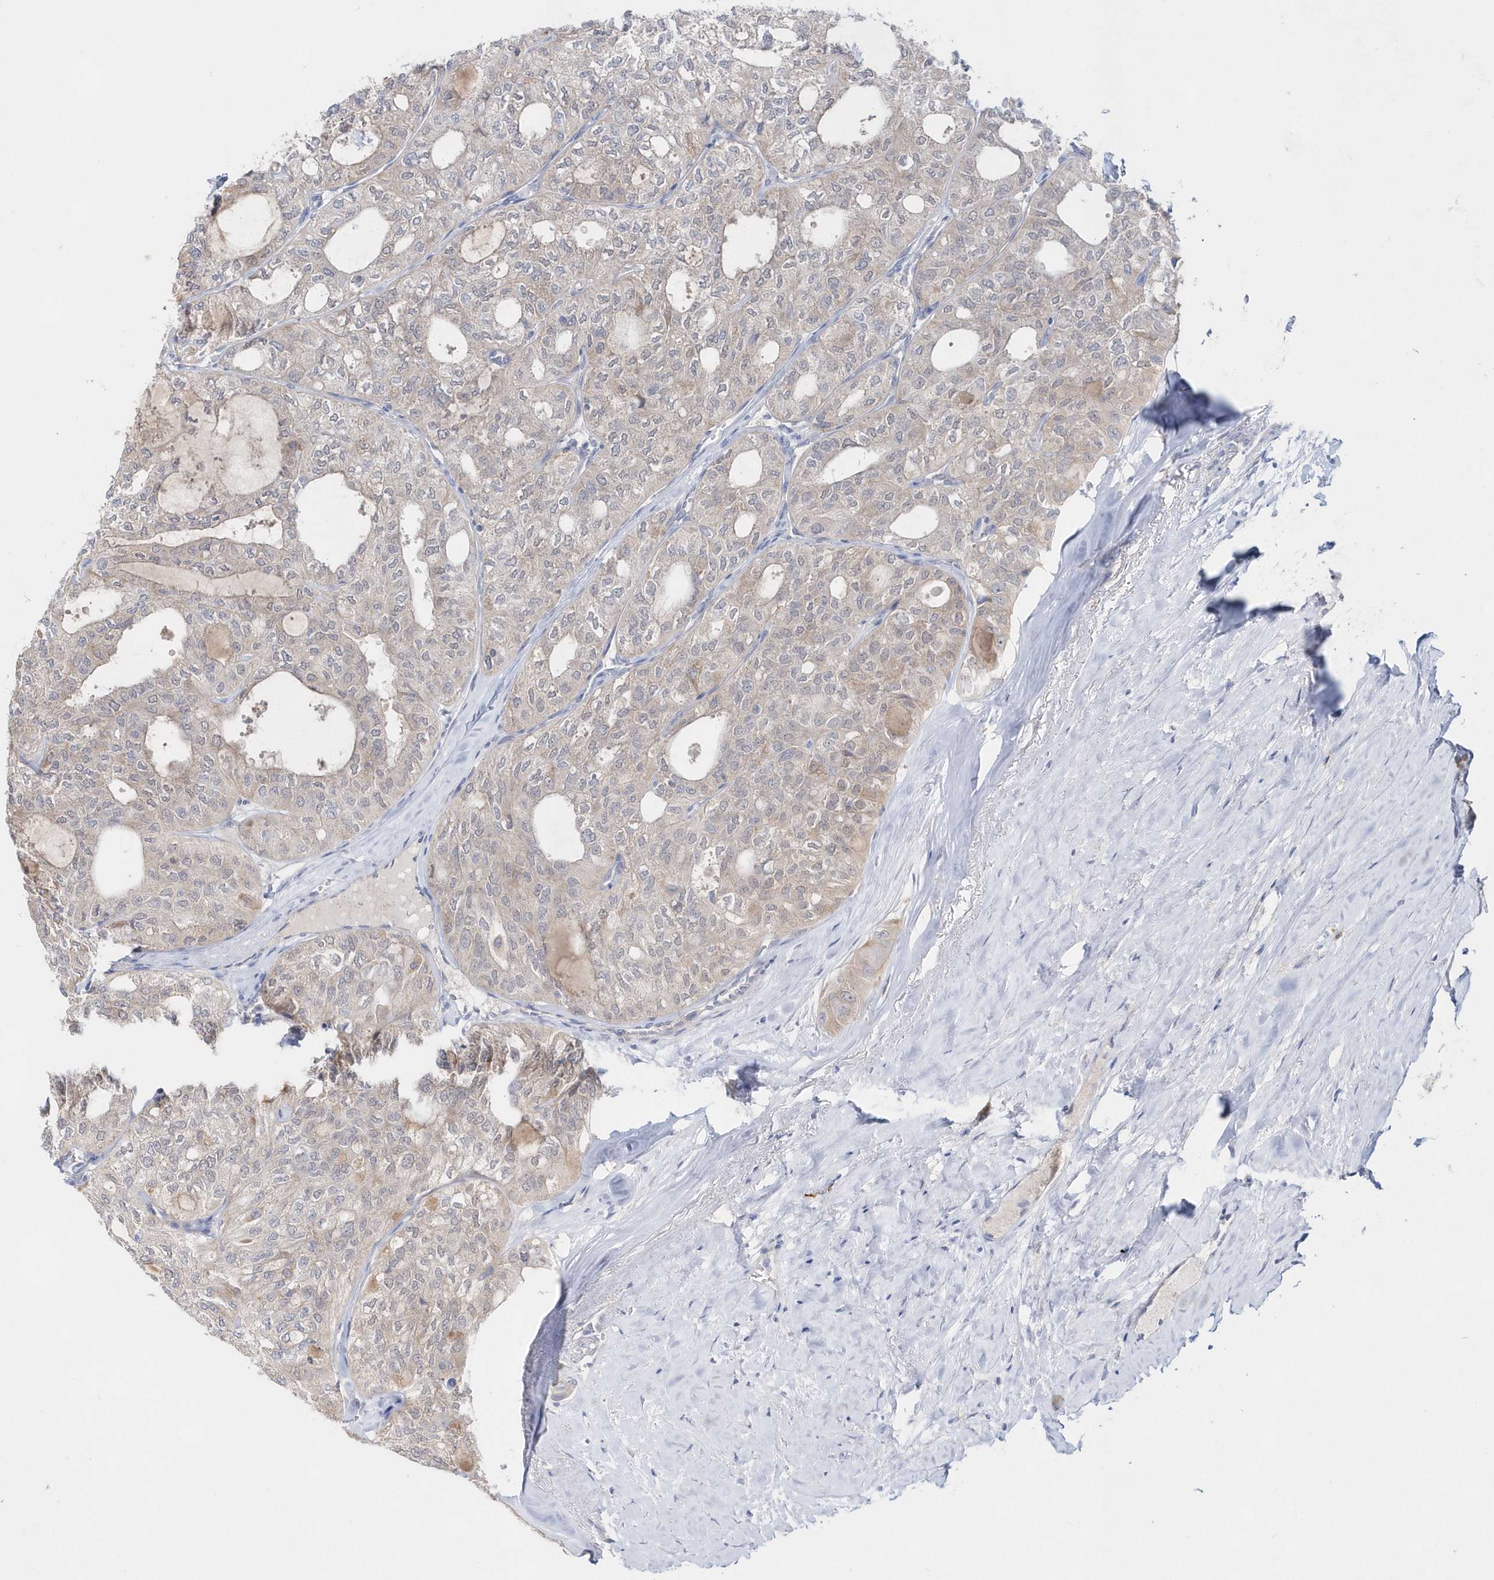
{"staining": {"intensity": "weak", "quantity": ">75%", "location": "cytoplasmic/membranous"}, "tissue": "thyroid cancer", "cell_type": "Tumor cells", "image_type": "cancer", "snomed": [{"axis": "morphology", "description": "Follicular adenoma carcinoma, NOS"}, {"axis": "topography", "description": "Thyroid gland"}], "caption": "Protein positivity by immunohistochemistry (IHC) exhibits weak cytoplasmic/membranous expression in about >75% of tumor cells in thyroid follicular adenoma carcinoma. The staining is performed using DAB brown chromogen to label protein expression. The nuclei are counter-stained blue using hematoxylin.", "gene": "BDH2", "patient": {"sex": "male", "age": 75}}